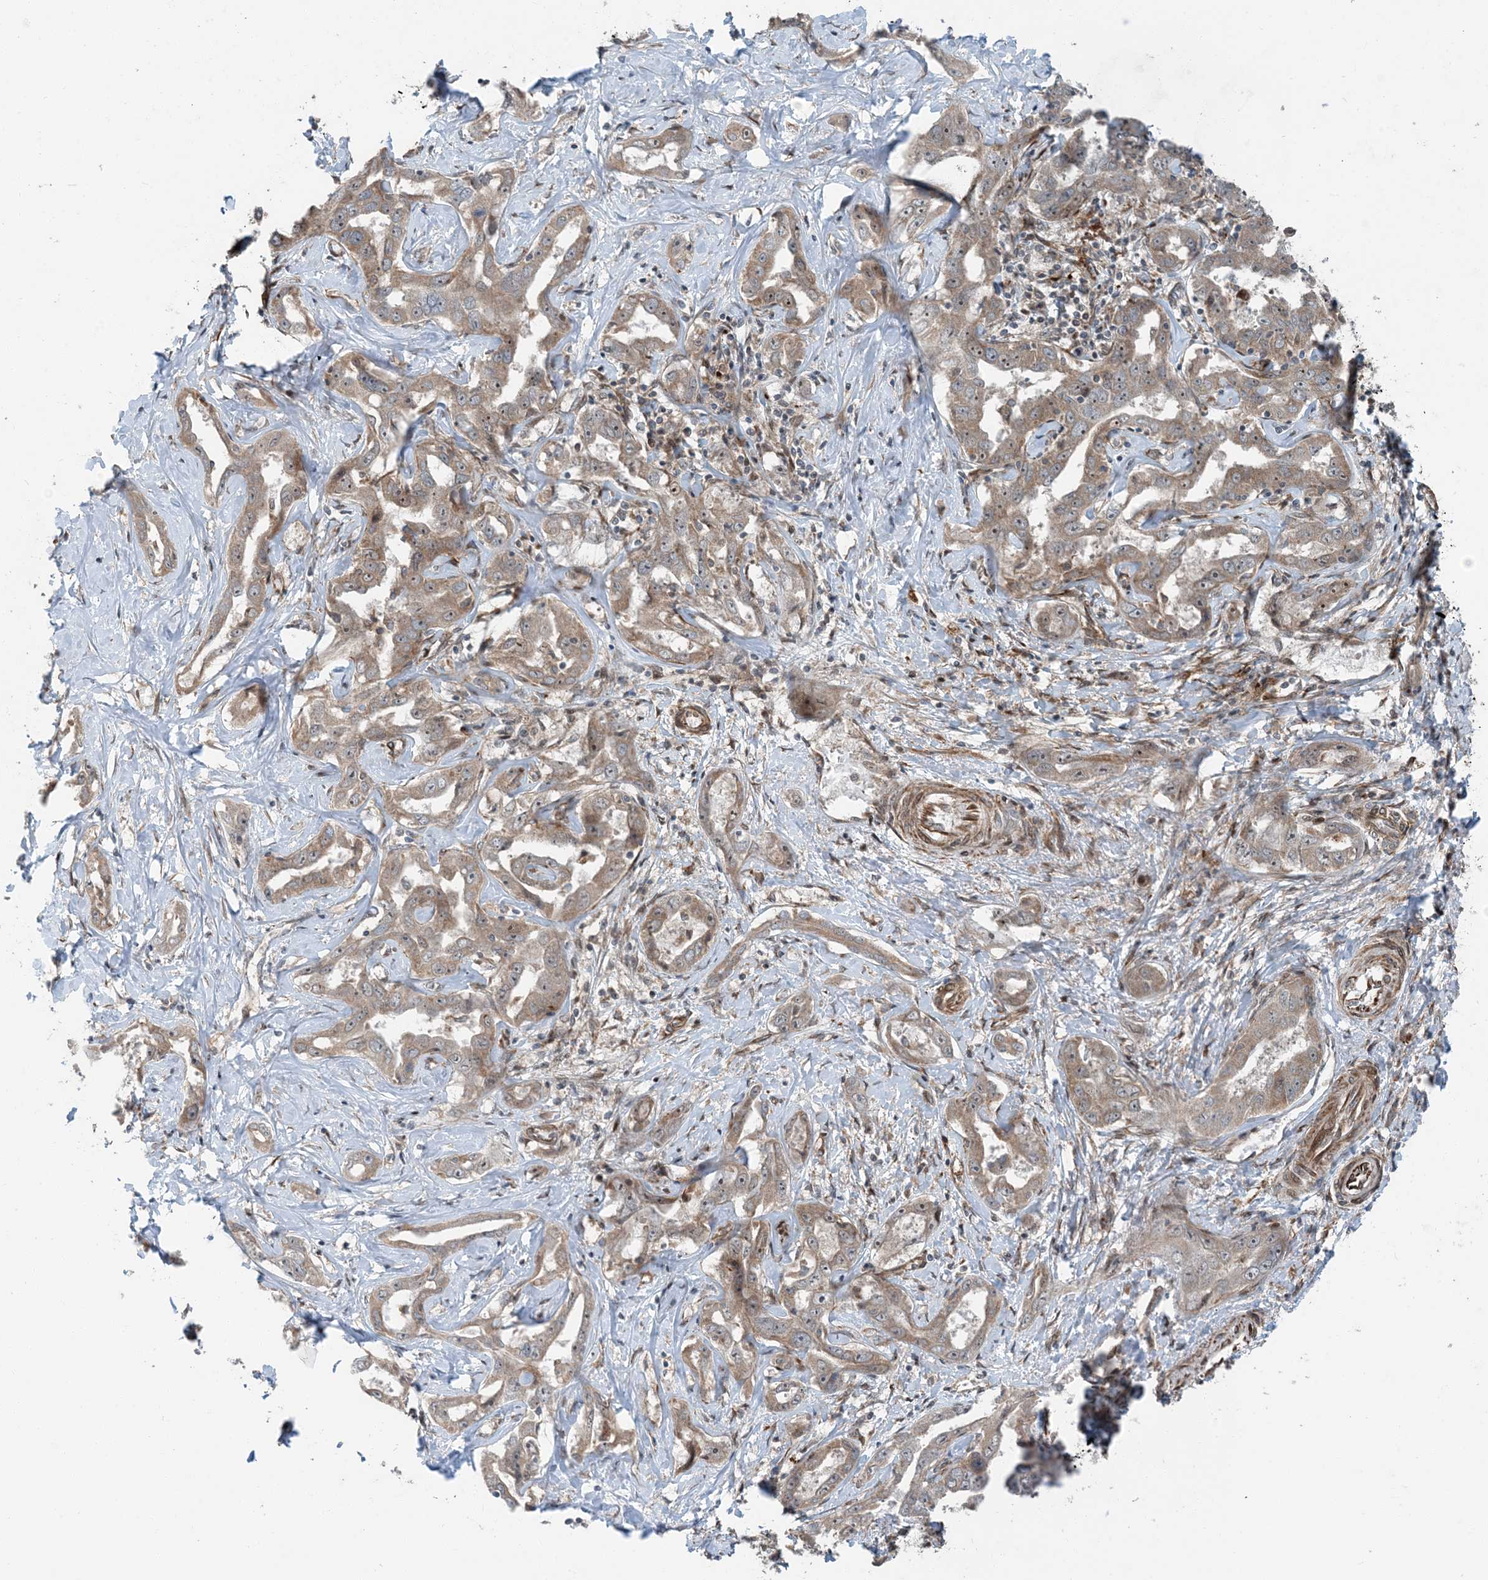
{"staining": {"intensity": "weak", "quantity": ">75%", "location": "cytoplasmic/membranous"}, "tissue": "liver cancer", "cell_type": "Tumor cells", "image_type": "cancer", "snomed": [{"axis": "morphology", "description": "Cholangiocarcinoma"}, {"axis": "topography", "description": "Liver"}], "caption": "Immunohistochemical staining of cholangiocarcinoma (liver) reveals weak cytoplasmic/membranous protein positivity in about >75% of tumor cells. (DAB IHC, brown staining for protein, blue staining for nuclei).", "gene": "EDEM2", "patient": {"sex": "male", "age": 59}}